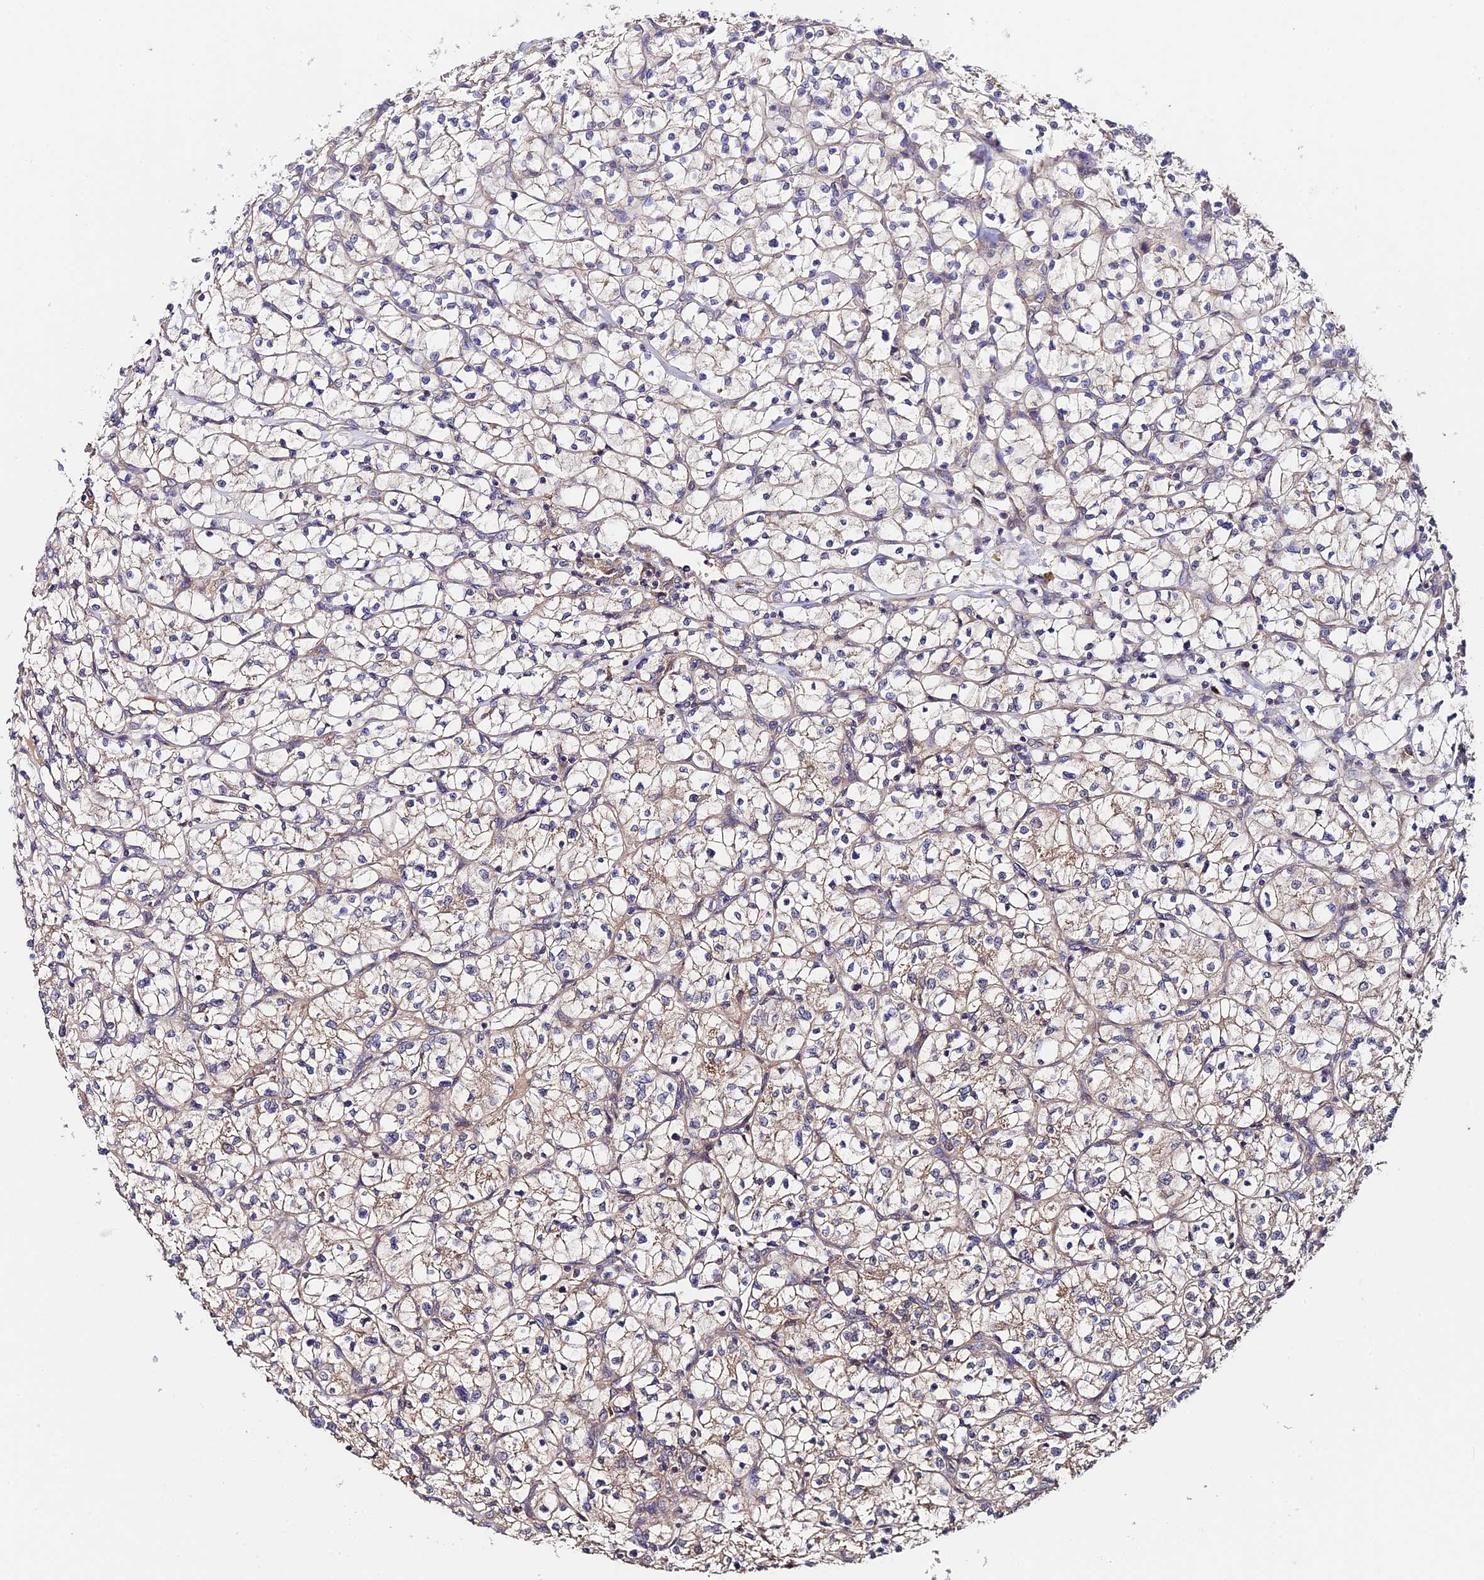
{"staining": {"intensity": "weak", "quantity": "<25%", "location": "cytoplasmic/membranous"}, "tissue": "renal cancer", "cell_type": "Tumor cells", "image_type": "cancer", "snomed": [{"axis": "morphology", "description": "Adenocarcinoma, NOS"}, {"axis": "topography", "description": "Kidney"}], "caption": "There is no significant expression in tumor cells of adenocarcinoma (renal). (DAB immunohistochemistry (IHC) visualized using brightfield microscopy, high magnification).", "gene": "C3orf20", "patient": {"sex": "female", "age": 64}}